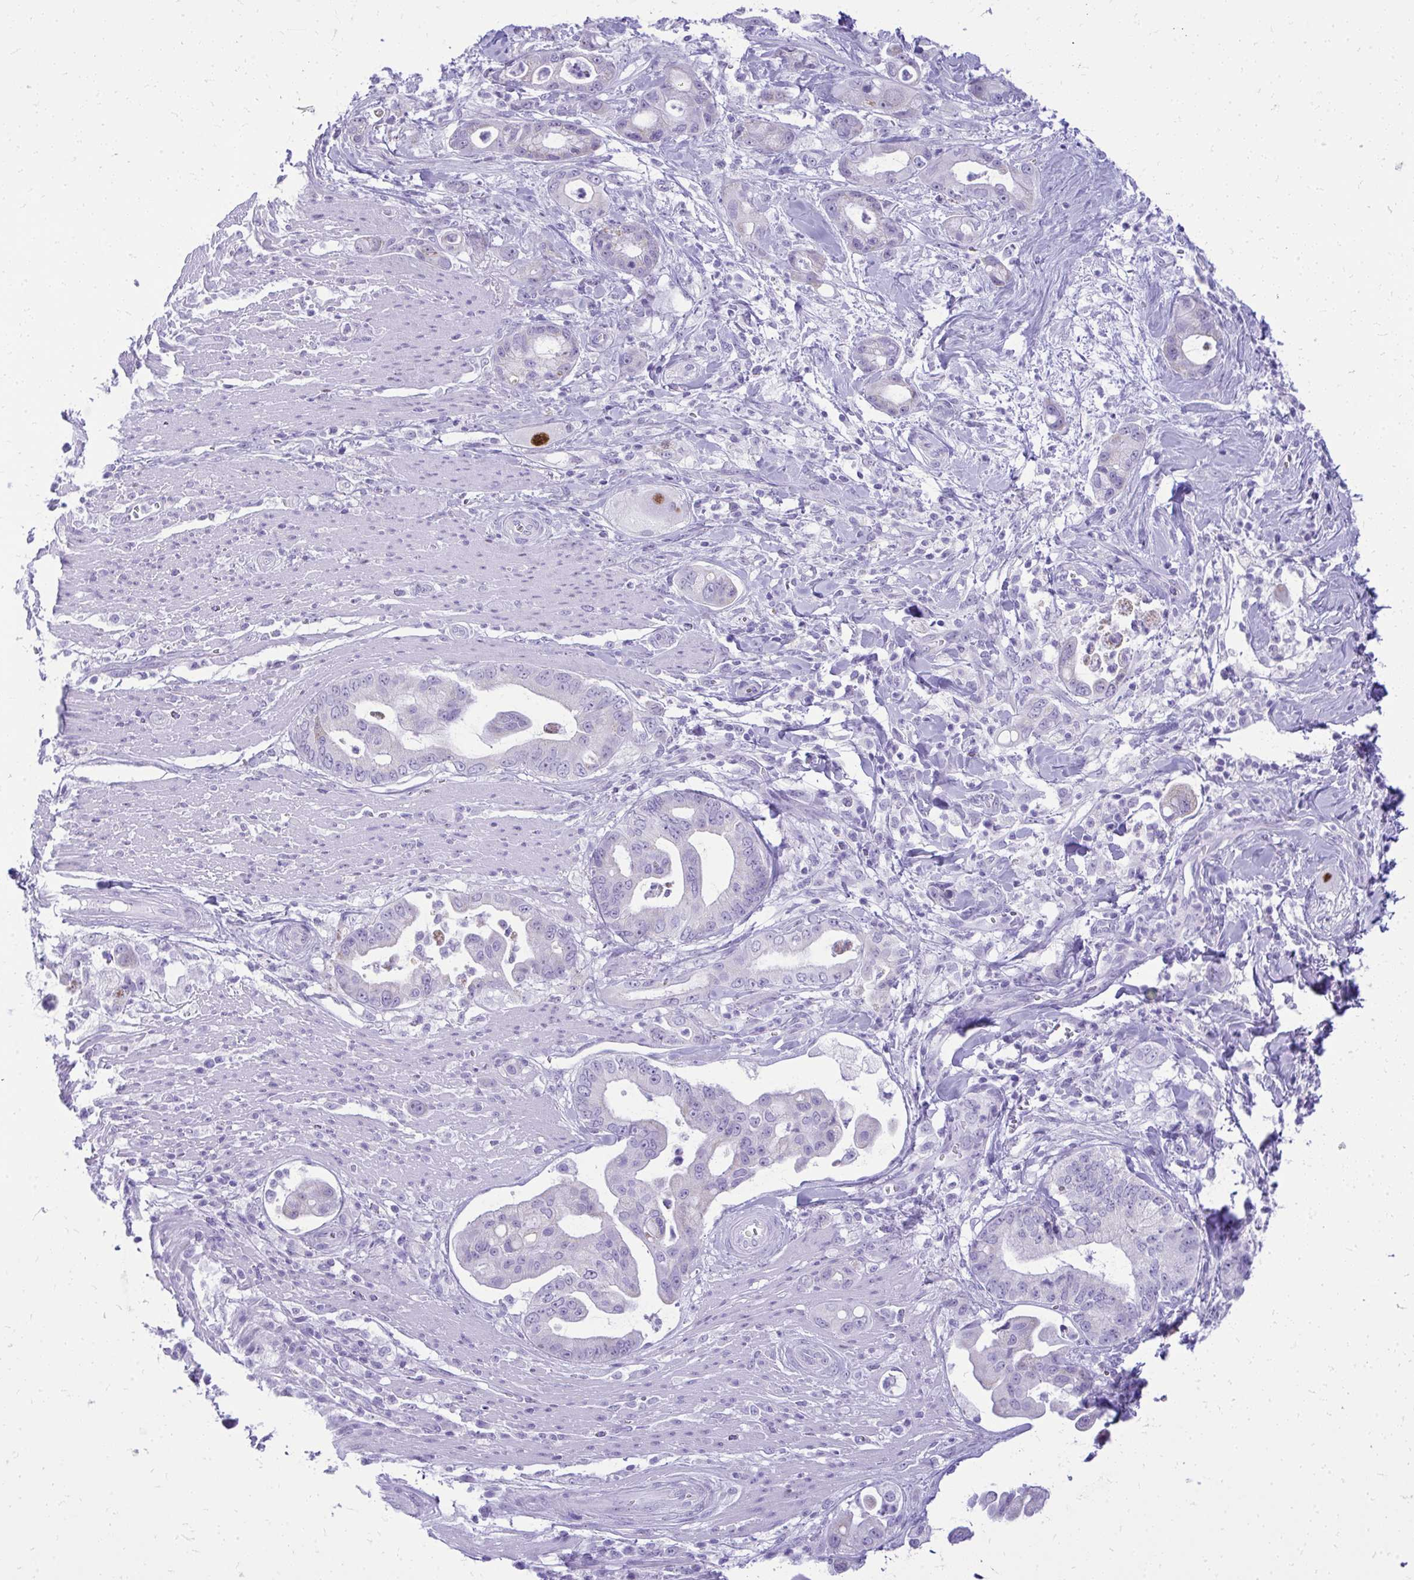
{"staining": {"intensity": "negative", "quantity": "none", "location": "none"}, "tissue": "pancreatic cancer", "cell_type": "Tumor cells", "image_type": "cancer", "snomed": [{"axis": "morphology", "description": "Adenocarcinoma, NOS"}, {"axis": "topography", "description": "Pancreas"}], "caption": "Immunohistochemical staining of pancreatic adenocarcinoma reveals no significant staining in tumor cells.", "gene": "RALYL", "patient": {"sex": "male", "age": 68}}